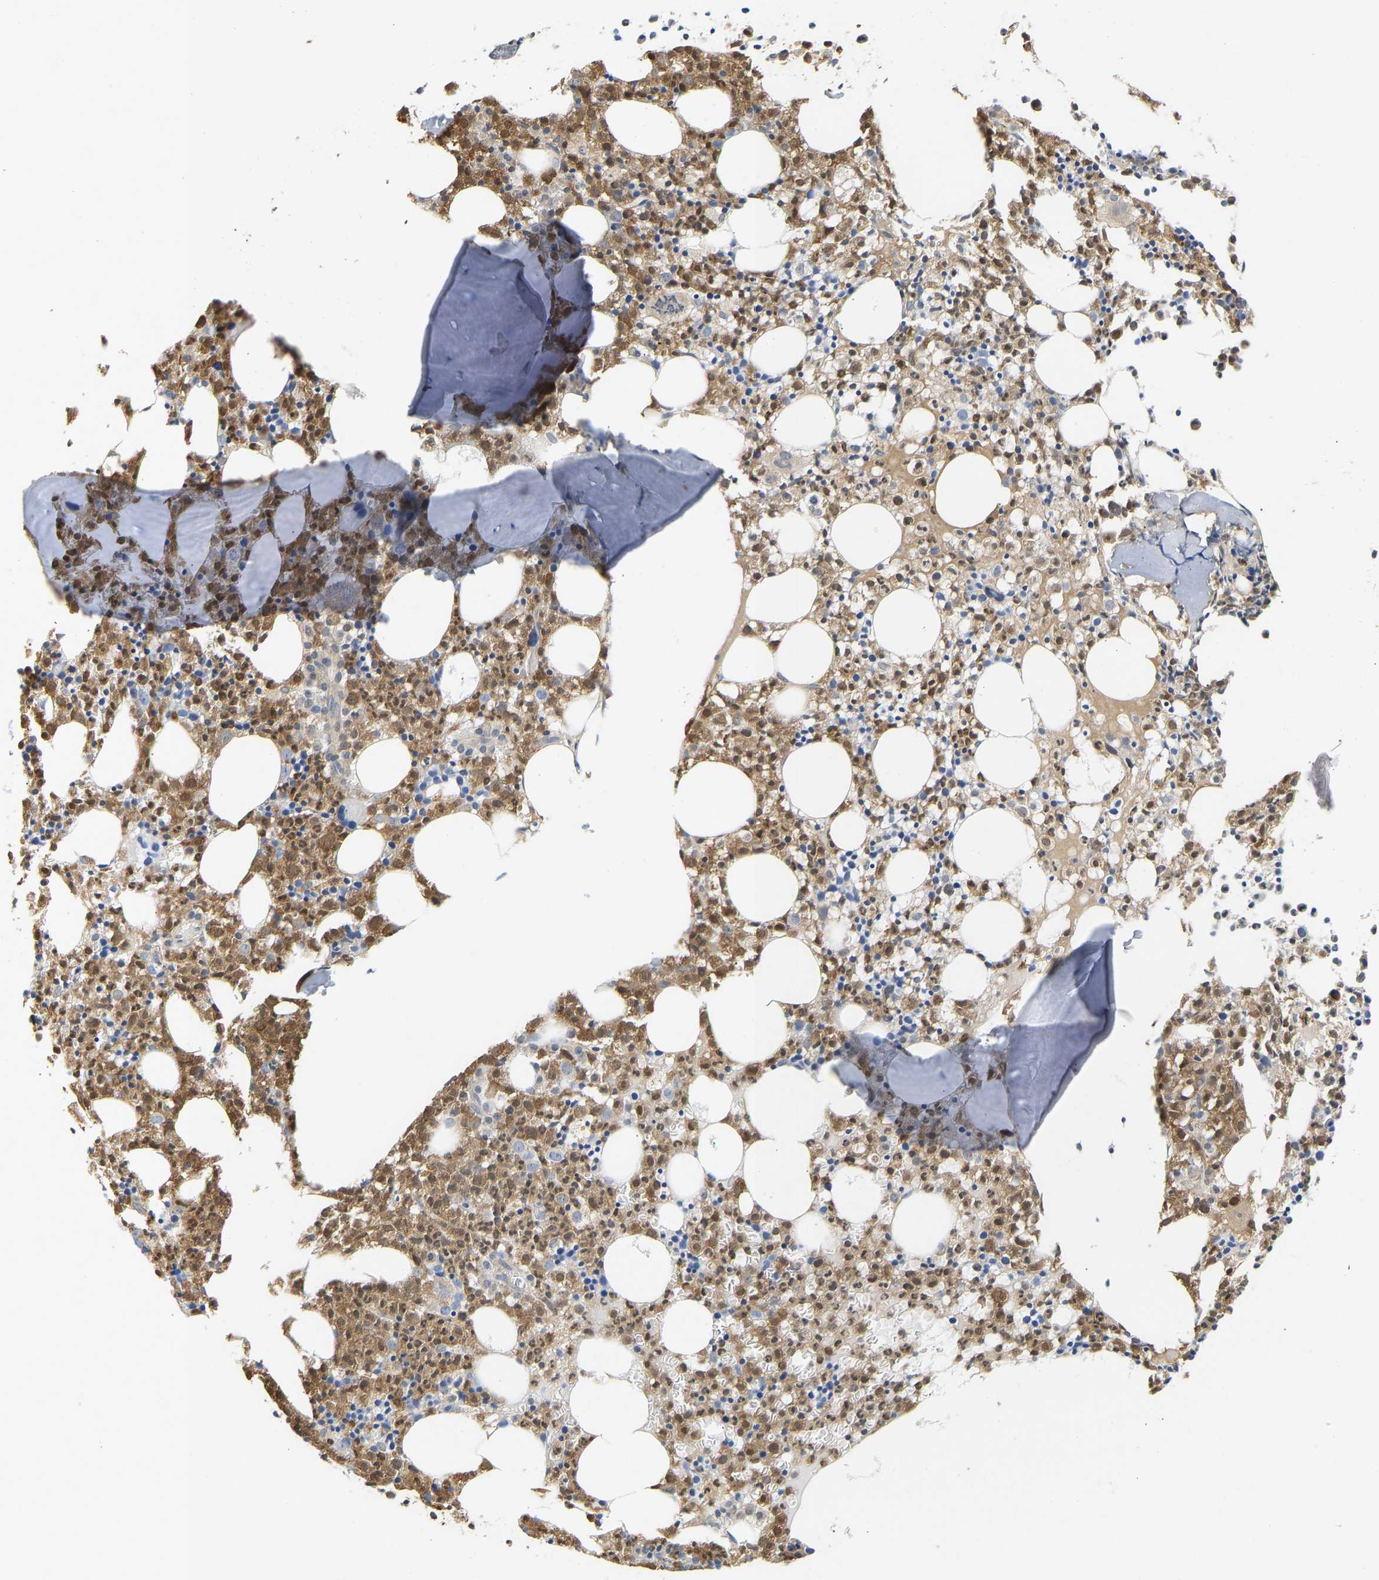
{"staining": {"intensity": "moderate", "quantity": ">75%", "location": "cytoplasmic/membranous"}, "tissue": "bone marrow", "cell_type": "Hematopoietic cells", "image_type": "normal", "snomed": [{"axis": "morphology", "description": "Normal tissue, NOS"}, {"axis": "morphology", "description": "Inflammation, NOS"}, {"axis": "topography", "description": "Bone marrow"}], "caption": "Immunohistochemical staining of unremarkable human bone marrow displays medium levels of moderate cytoplasmic/membranous positivity in approximately >75% of hematopoietic cells. The staining is performed using DAB (3,3'-diaminobenzidine) brown chromogen to label protein expression. The nuclei are counter-stained blue using hematoxylin.", "gene": "ENO1", "patient": {"sex": "male", "age": 25}}